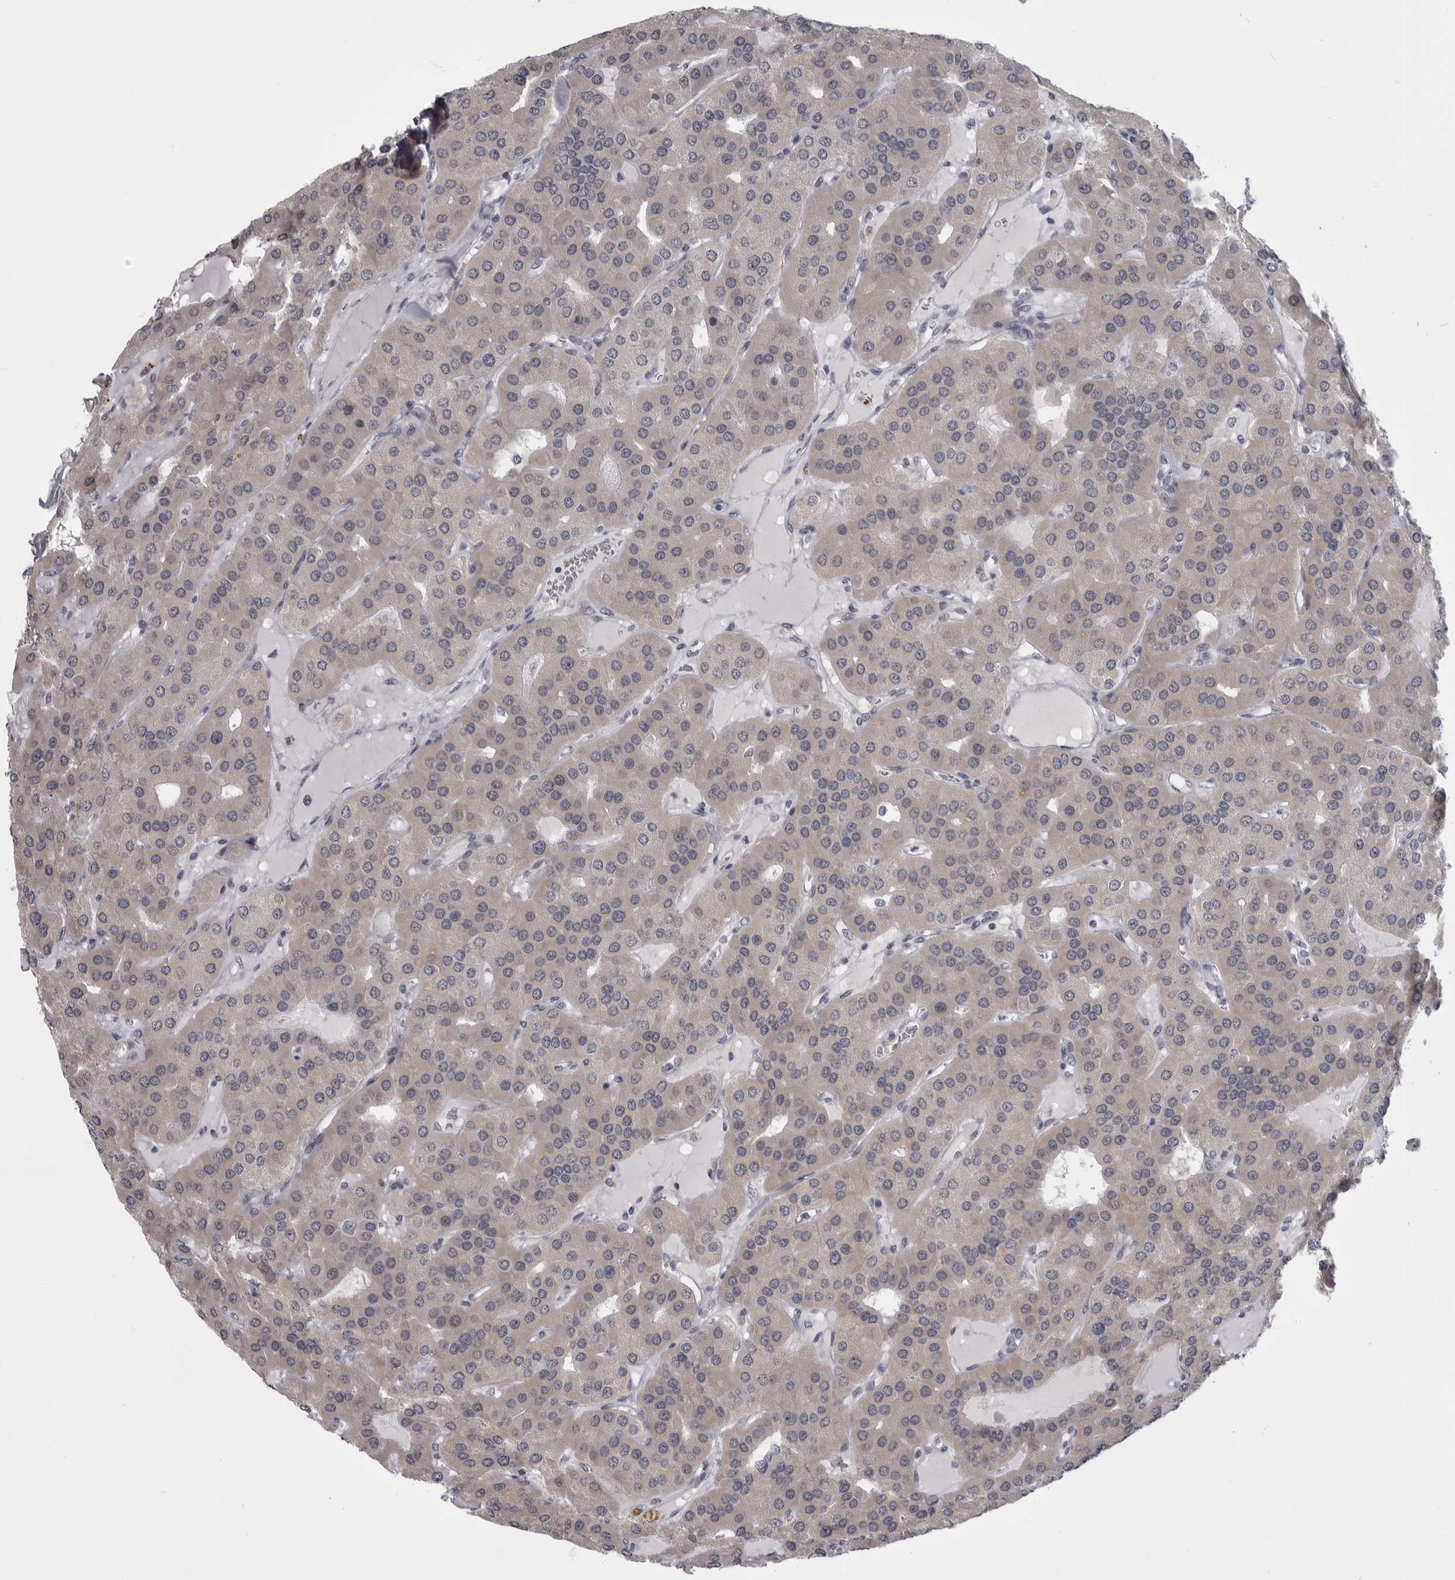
{"staining": {"intensity": "moderate", "quantity": "<25%", "location": "cytoplasmic/membranous"}, "tissue": "parathyroid gland", "cell_type": "Glandular cells", "image_type": "normal", "snomed": [{"axis": "morphology", "description": "Normal tissue, NOS"}, {"axis": "morphology", "description": "Adenoma, NOS"}, {"axis": "topography", "description": "Parathyroid gland"}], "caption": "The immunohistochemical stain highlights moderate cytoplasmic/membranous expression in glandular cells of benign parathyroid gland.", "gene": "EPHA10", "patient": {"sex": "female", "age": 86}}